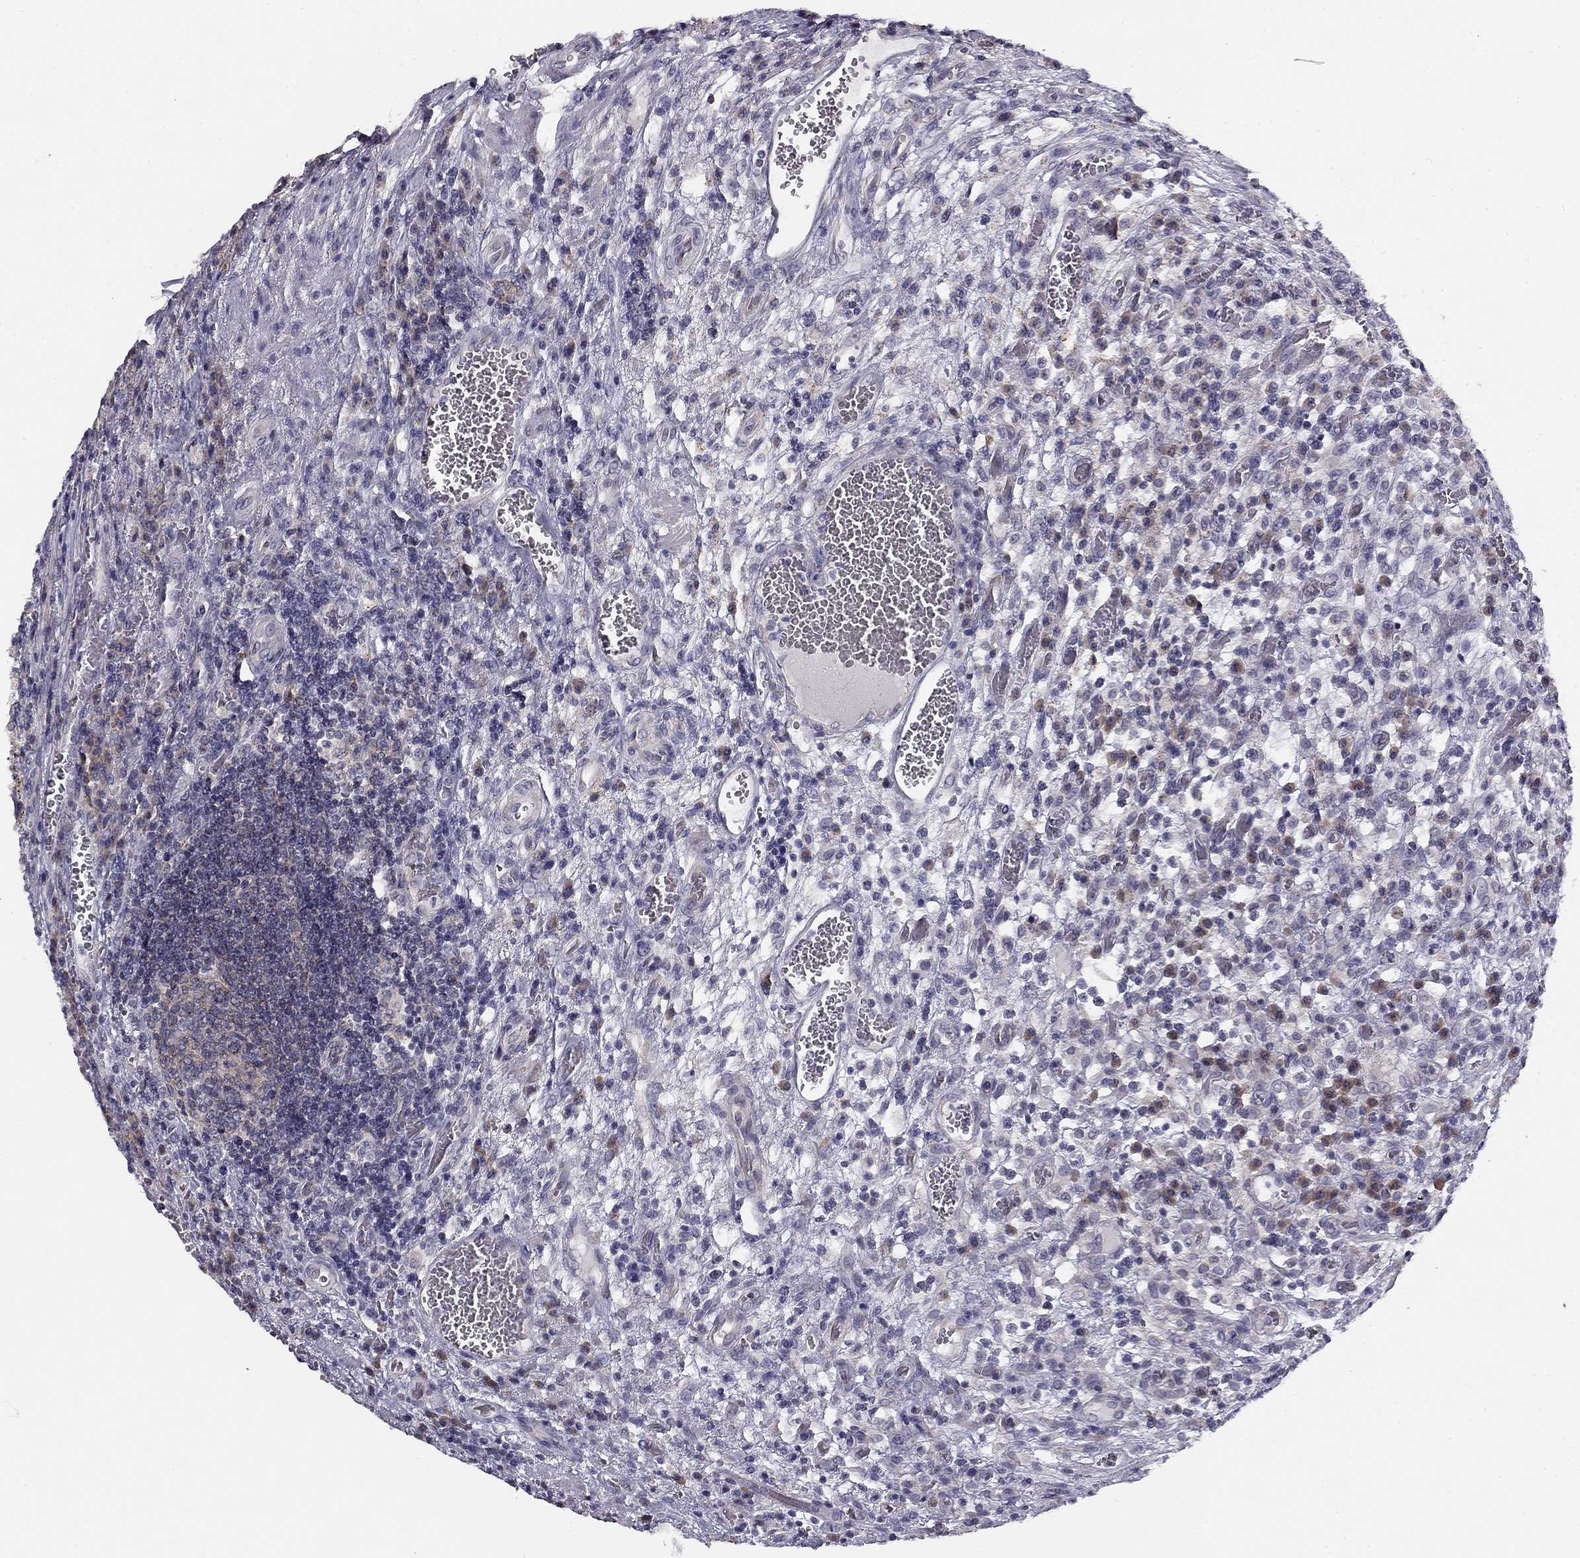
{"staining": {"intensity": "negative", "quantity": "none", "location": "none"}, "tissue": "urothelial cancer", "cell_type": "Tumor cells", "image_type": "cancer", "snomed": [{"axis": "morphology", "description": "Urothelial carcinoma, High grade"}, {"axis": "topography", "description": "Urinary bladder"}], "caption": "Immunohistochemistry (IHC) photomicrograph of urothelial carcinoma (high-grade) stained for a protein (brown), which displays no positivity in tumor cells.", "gene": "CNR1", "patient": {"sex": "male", "age": 60}}